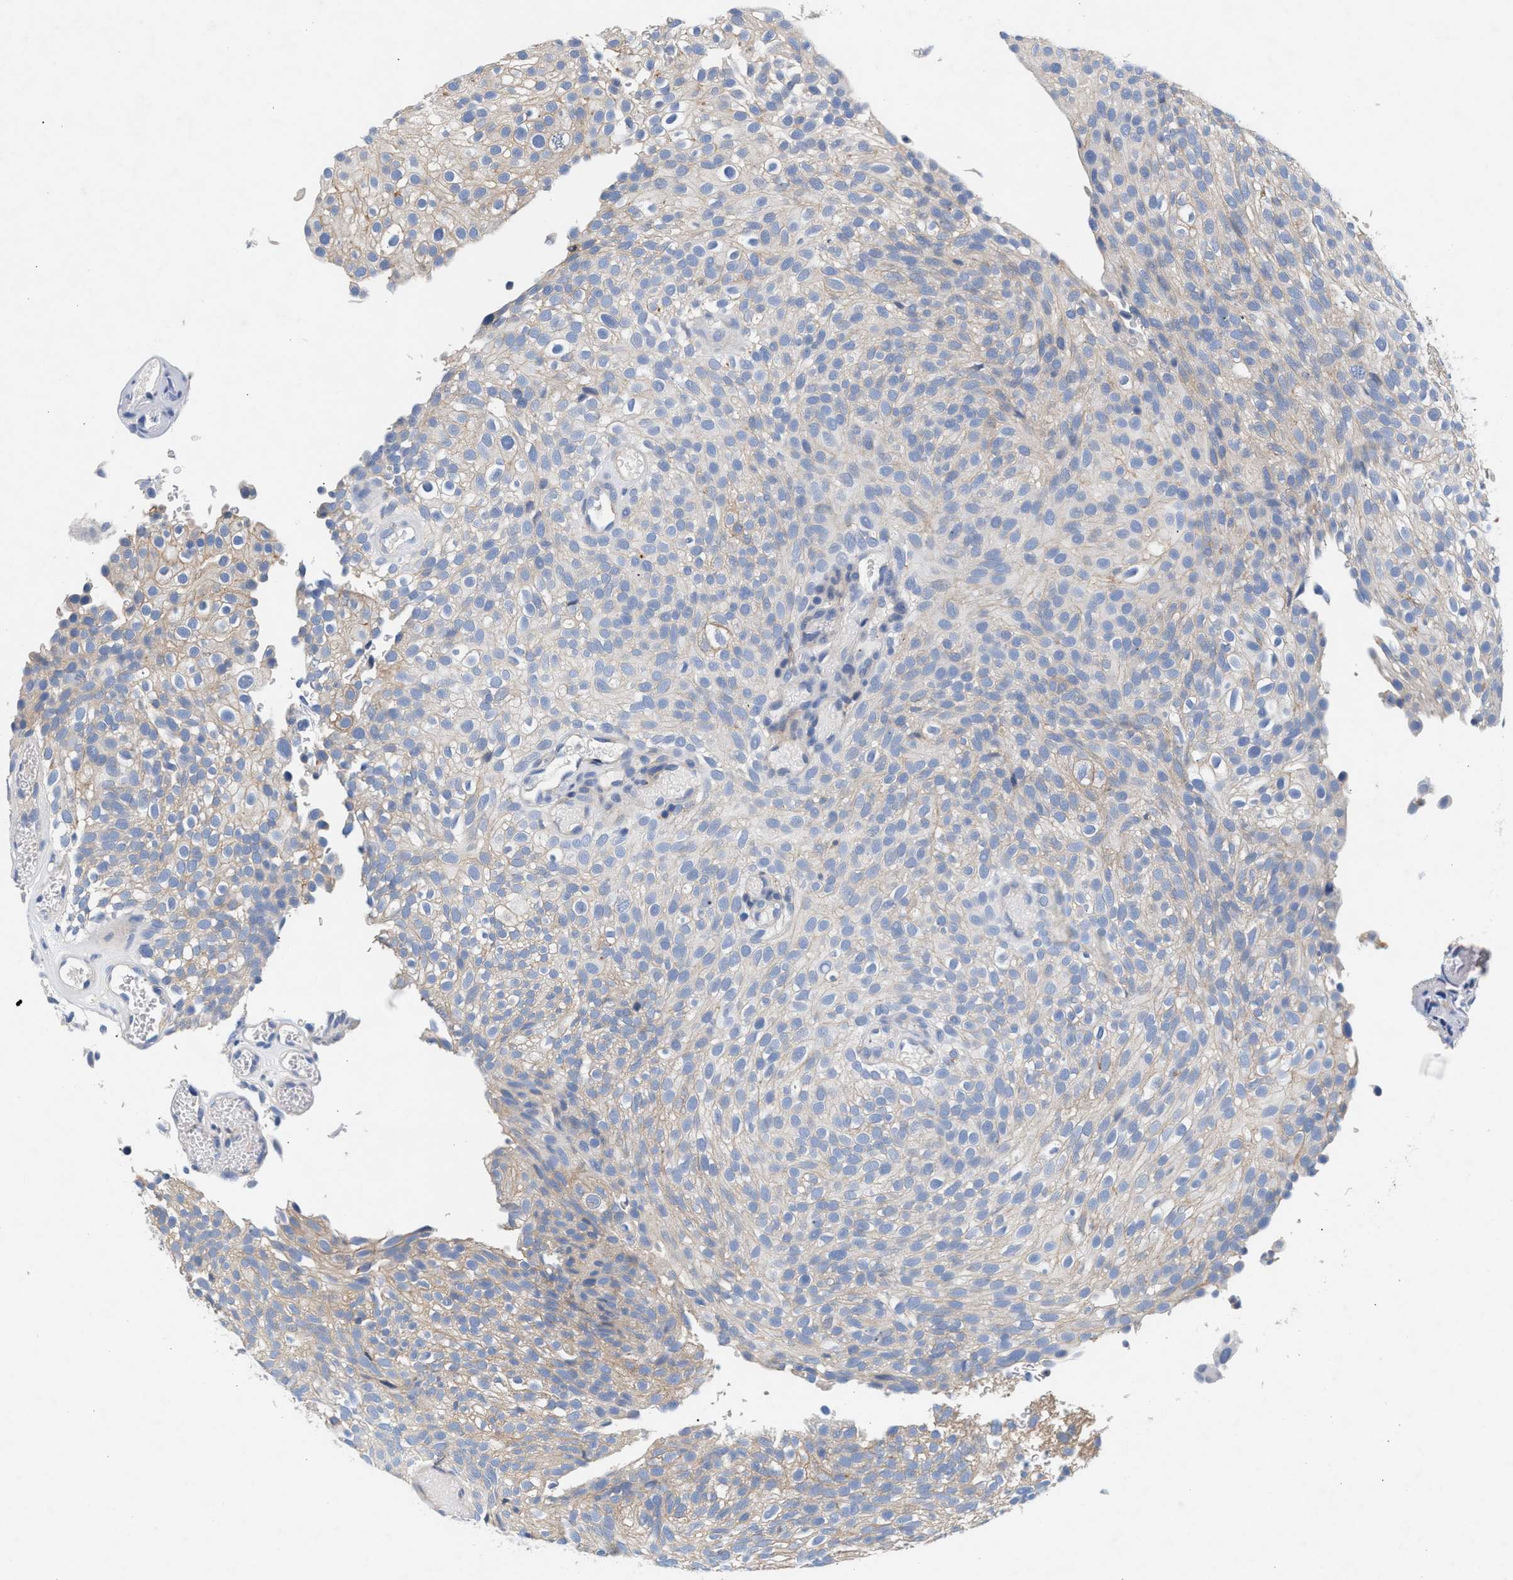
{"staining": {"intensity": "negative", "quantity": "none", "location": "none"}, "tissue": "urothelial cancer", "cell_type": "Tumor cells", "image_type": "cancer", "snomed": [{"axis": "morphology", "description": "Urothelial carcinoma, Low grade"}, {"axis": "topography", "description": "Urinary bladder"}], "caption": "A micrograph of human urothelial cancer is negative for staining in tumor cells.", "gene": "GNAI3", "patient": {"sex": "male", "age": 78}}